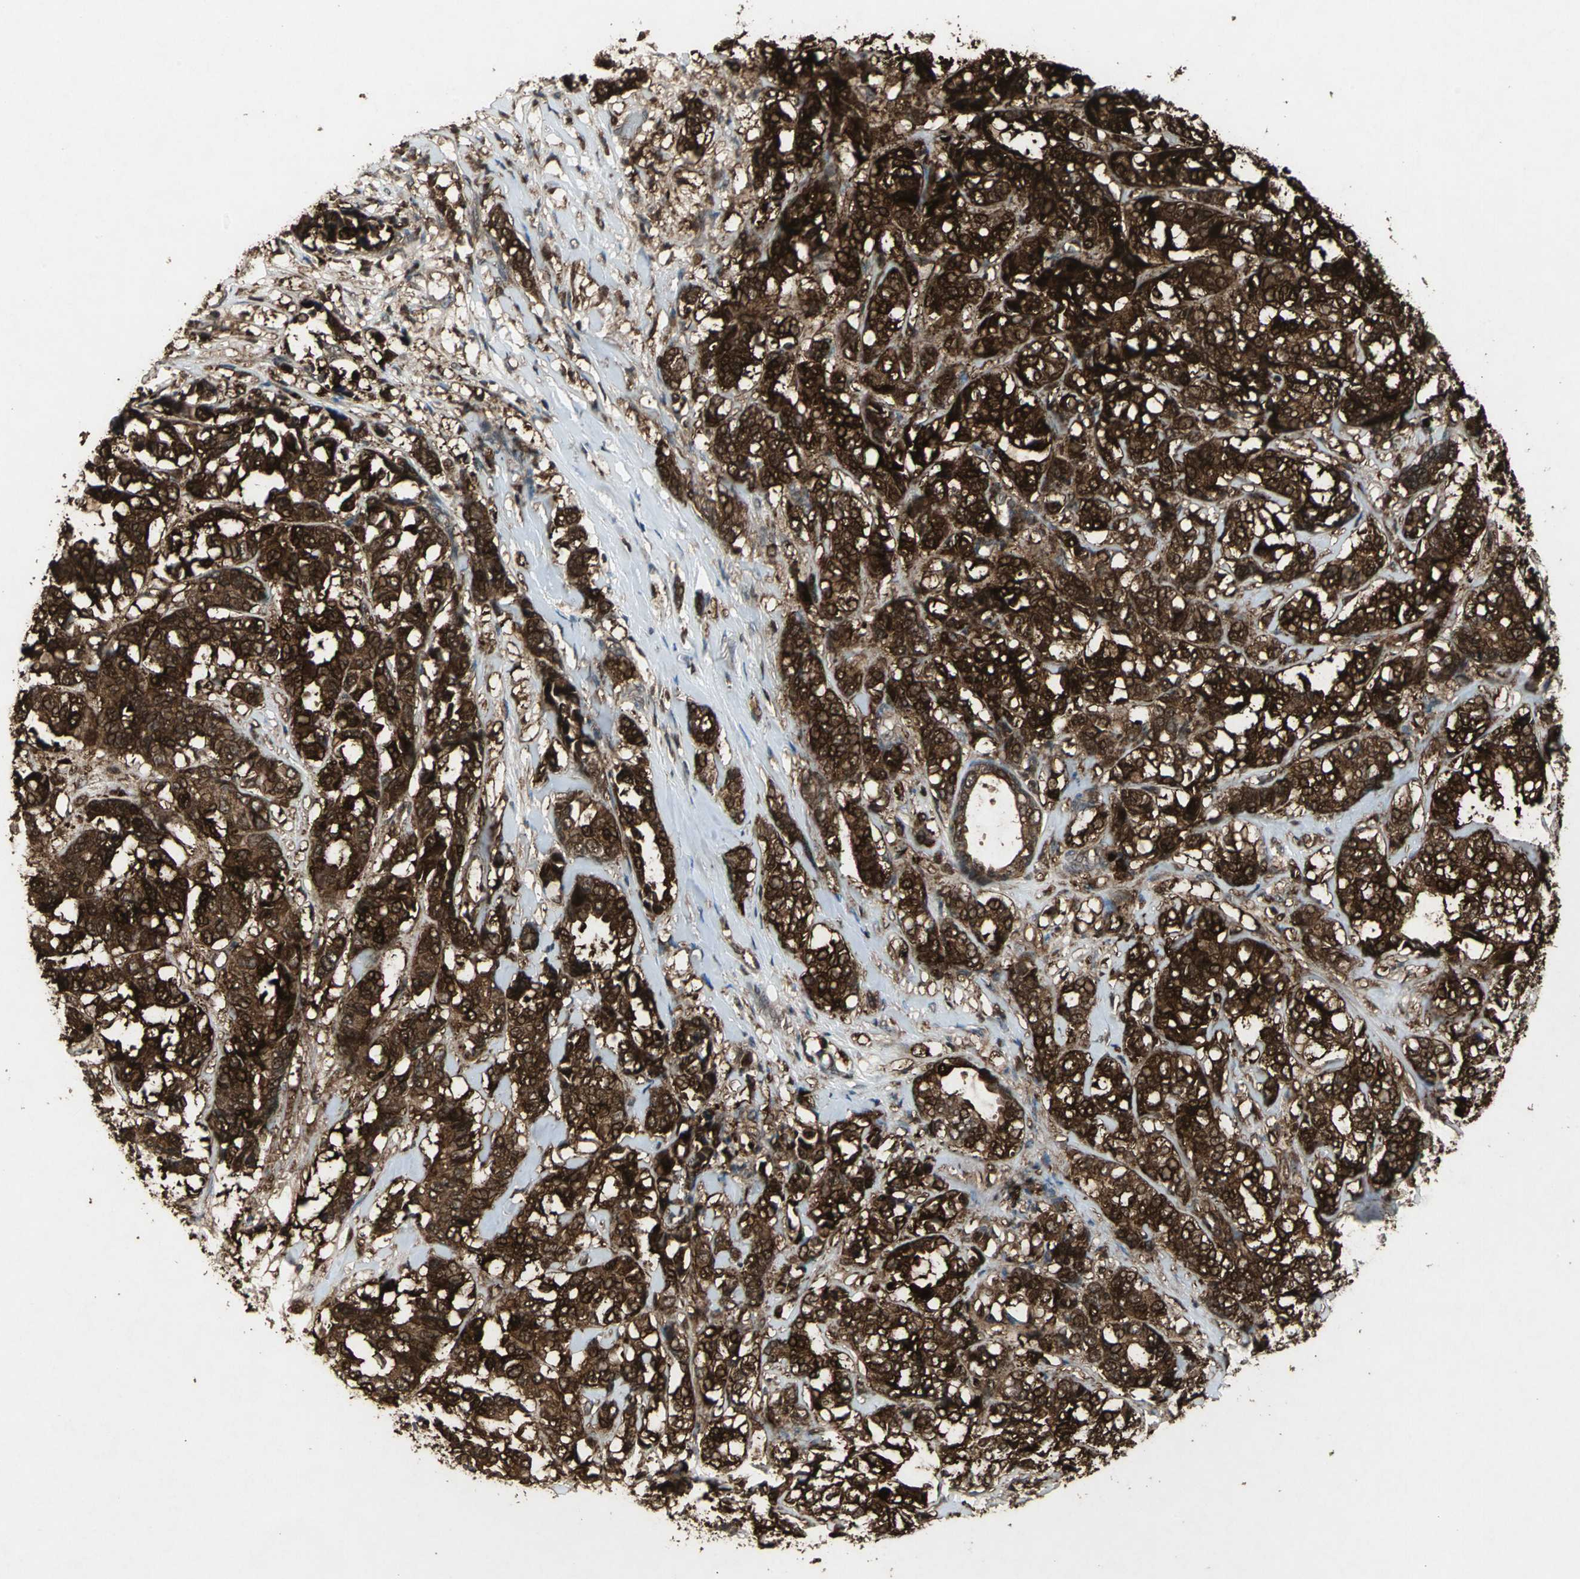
{"staining": {"intensity": "strong", "quantity": ">75%", "location": "cytoplasmic/membranous,nuclear"}, "tissue": "breast cancer", "cell_type": "Tumor cells", "image_type": "cancer", "snomed": [{"axis": "morphology", "description": "Duct carcinoma"}, {"axis": "topography", "description": "Breast"}], "caption": "Immunohistochemistry (IHC) histopathology image of breast cancer stained for a protein (brown), which exhibits high levels of strong cytoplasmic/membranous and nuclear expression in about >75% of tumor cells.", "gene": "PYCARD", "patient": {"sex": "female", "age": 87}}